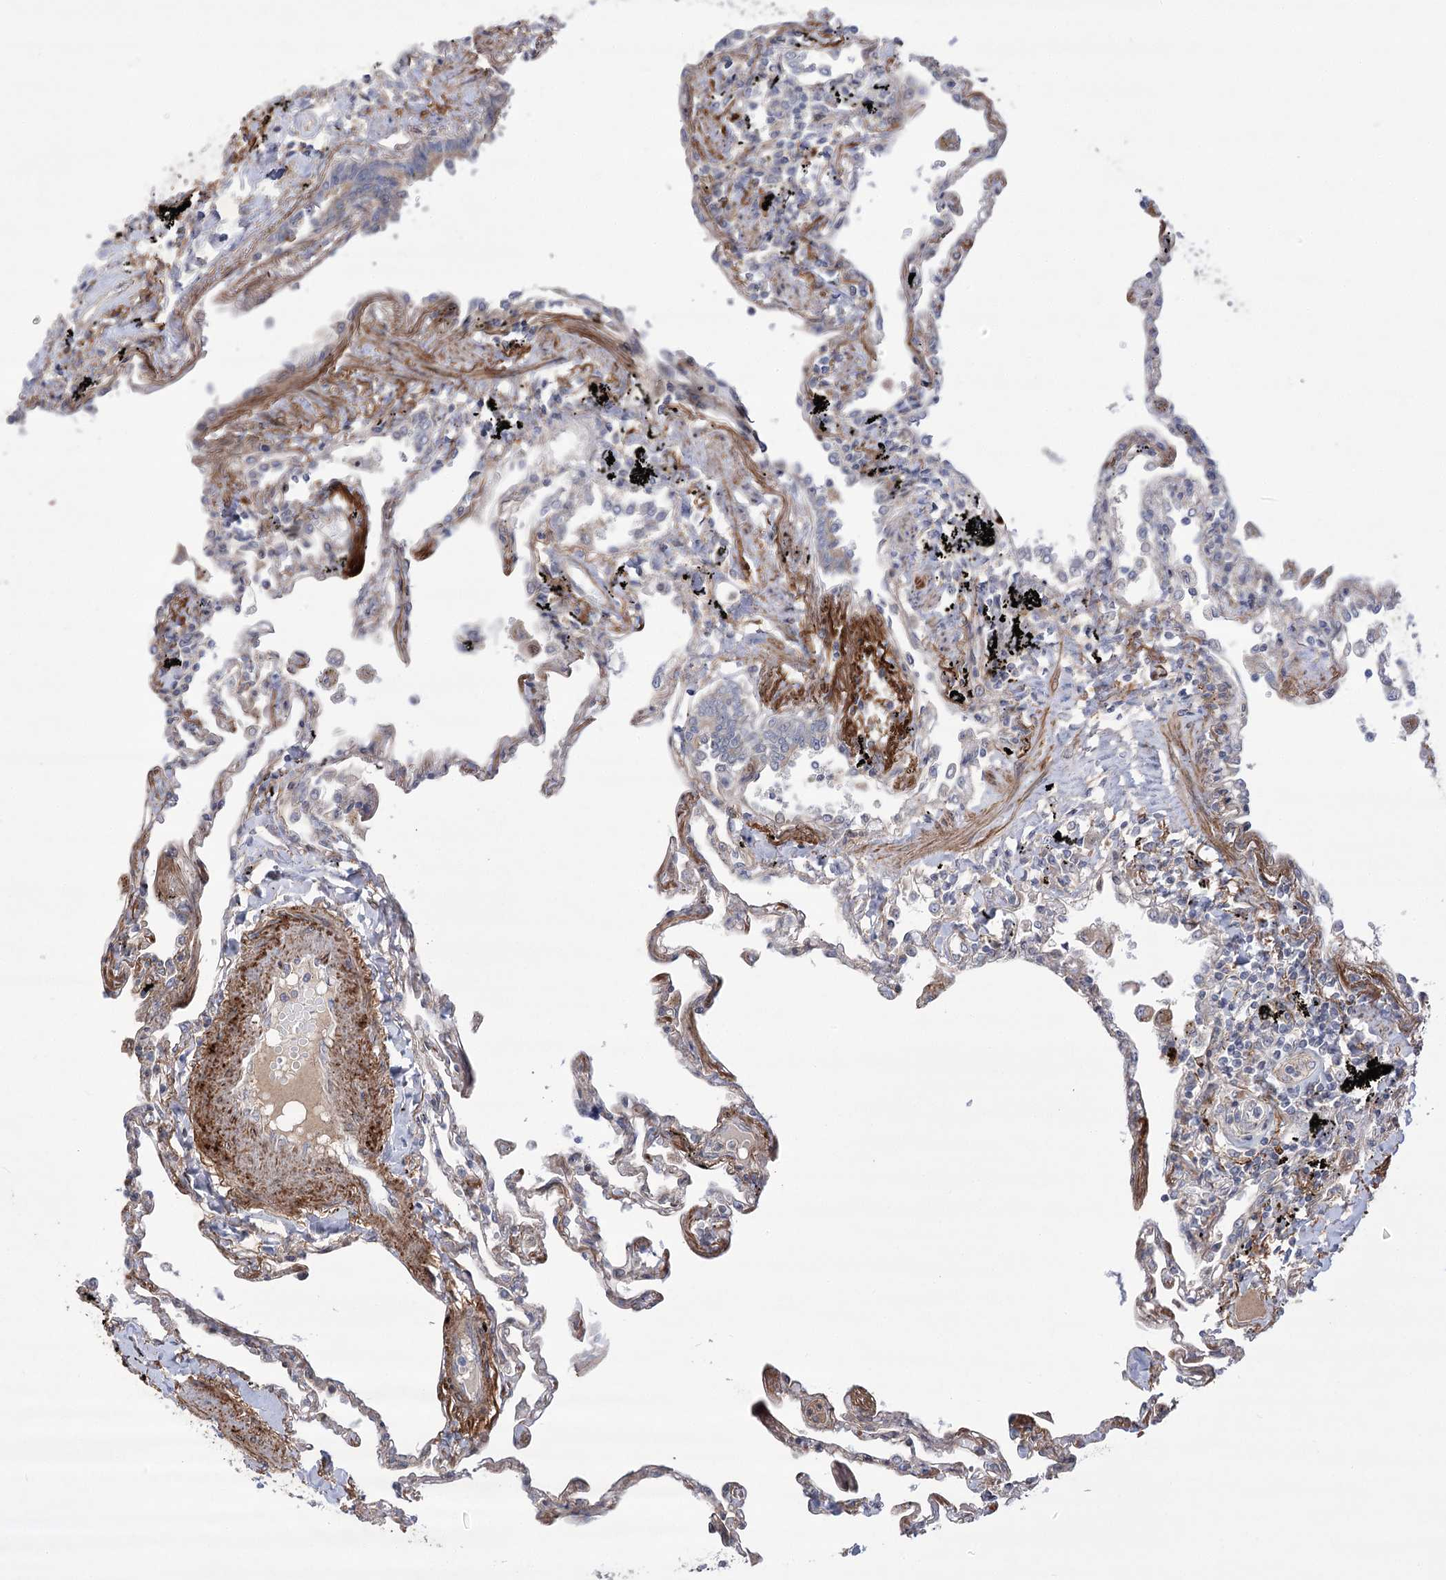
{"staining": {"intensity": "weak", "quantity": "<25%", "location": "cytoplasmic/membranous"}, "tissue": "lung", "cell_type": "Alveolar cells", "image_type": "normal", "snomed": [{"axis": "morphology", "description": "Normal tissue, NOS"}, {"axis": "topography", "description": "Lung"}], "caption": "The immunohistochemistry micrograph has no significant staining in alveolar cells of lung.", "gene": "RNF24", "patient": {"sex": "female", "age": 67}}